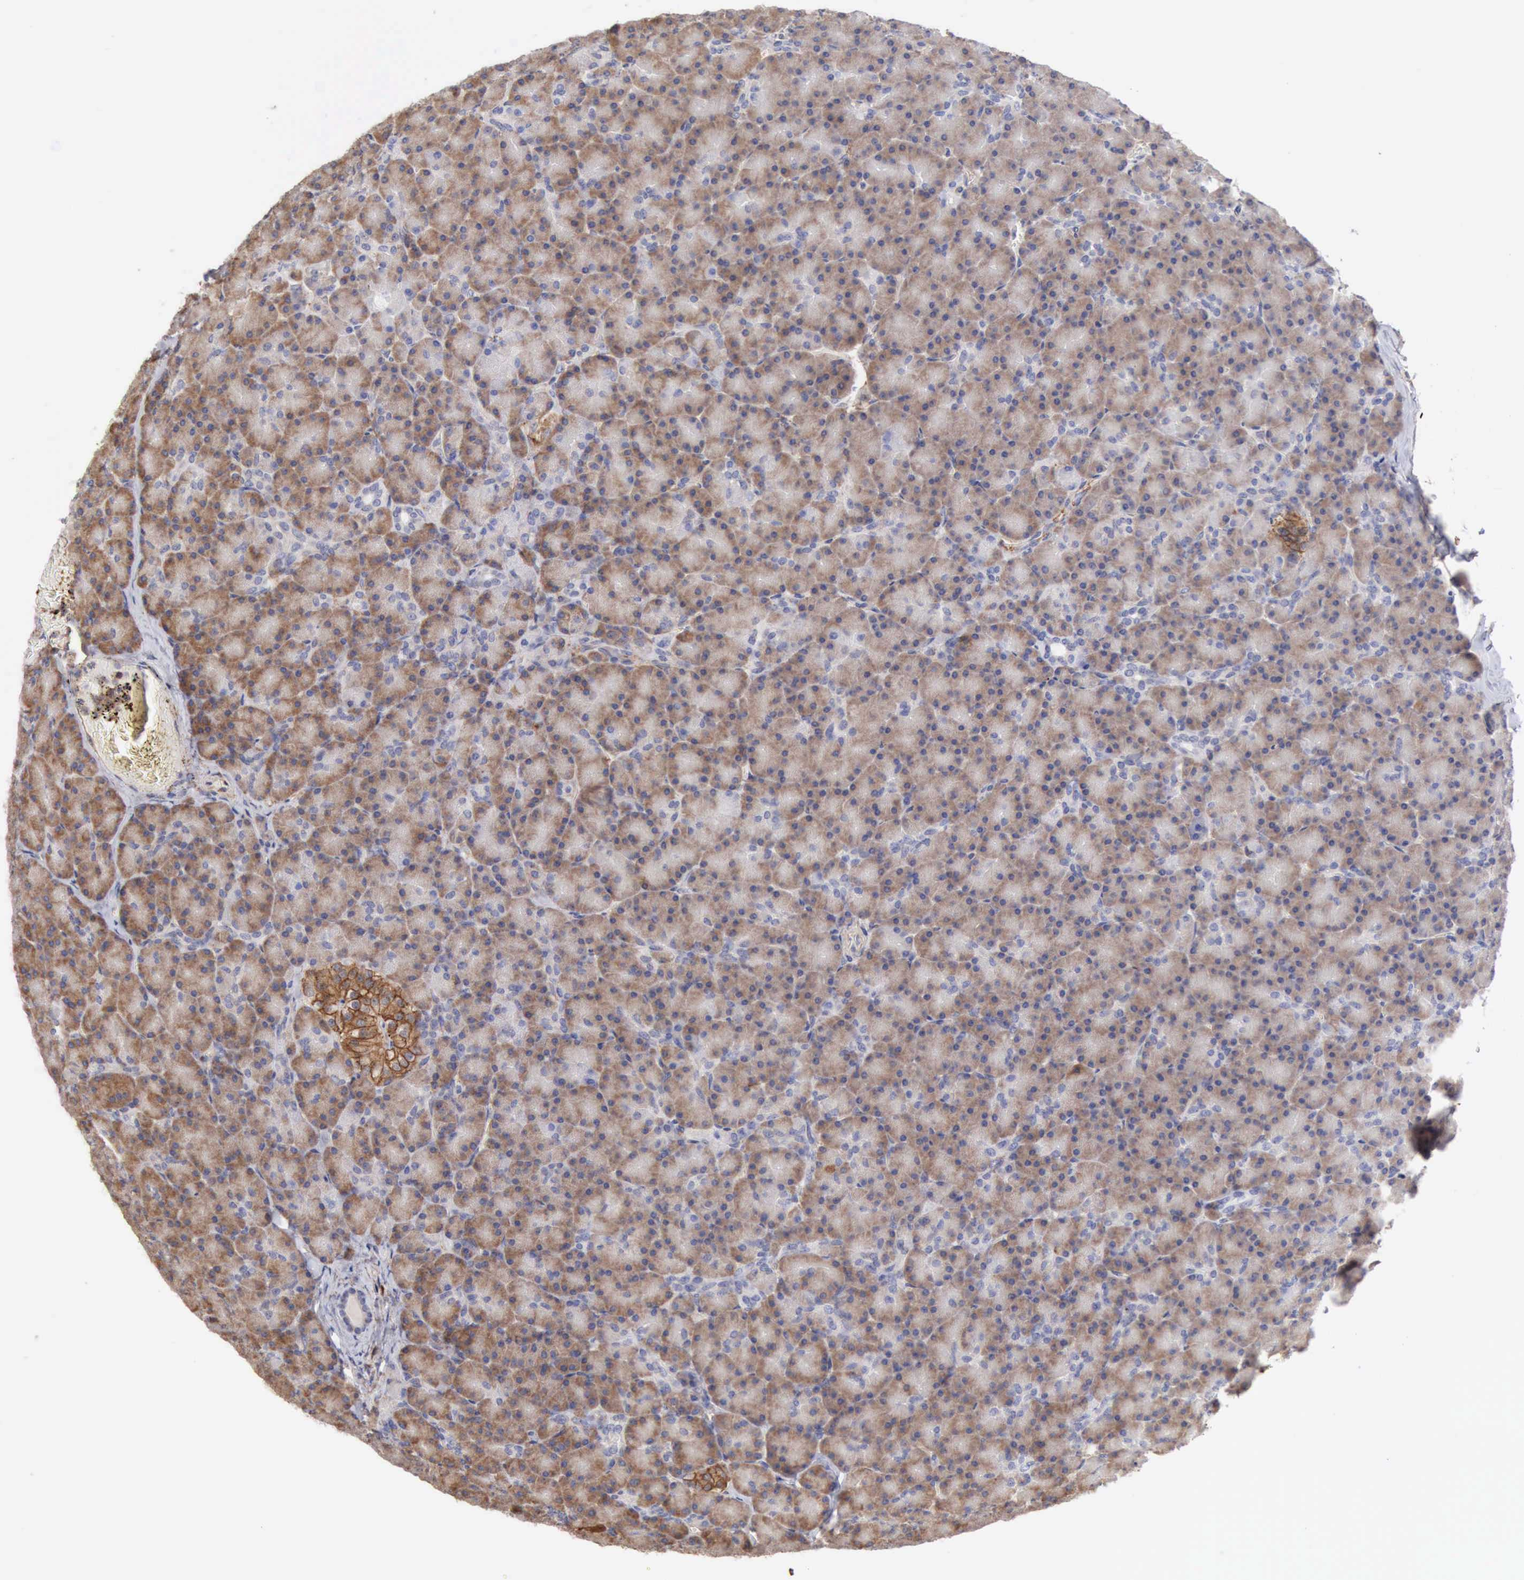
{"staining": {"intensity": "weak", "quantity": "25%-75%", "location": "cytoplasmic/membranous"}, "tissue": "pancreas", "cell_type": "Exocrine glandular cells", "image_type": "normal", "snomed": [{"axis": "morphology", "description": "Normal tissue, NOS"}, {"axis": "topography", "description": "Pancreas"}], "caption": "This photomicrograph reveals normal pancreas stained with IHC to label a protein in brown. The cytoplasmic/membranous of exocrine glandular cells show weak positivity for the protein. Nuclei are counter-stained blue.", "gene": "GPR101", "patient": {"sex": "female", "age": 43}}